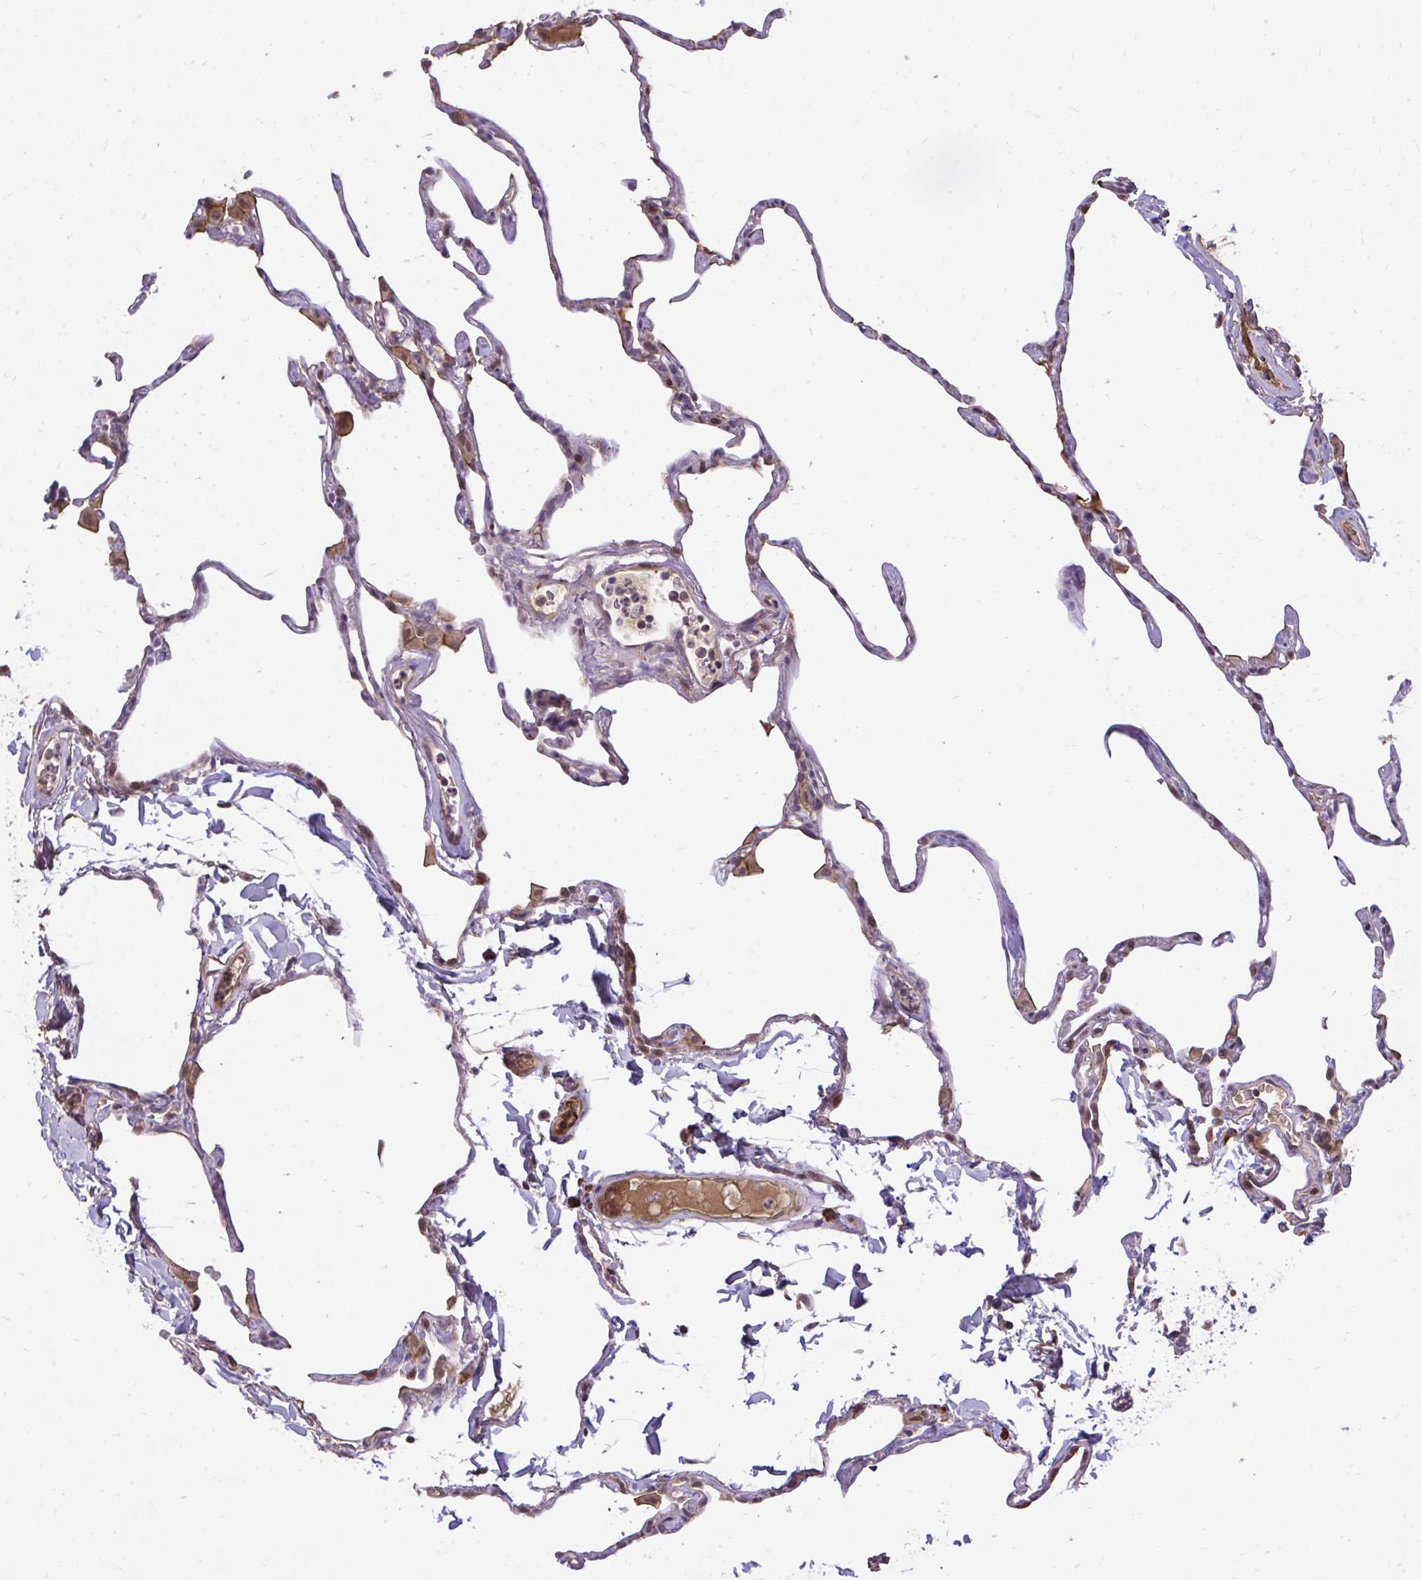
{"staining": {"intensity": "moderate", "quantity": "<25%", "location": "cytoplasmic/membranous"}, "tissue": "lung", "cell_type": "Alveolar cells", "image_type": "normal", "snomed": [{"axis": "morphology", "description": "Normal tissue, NOS"}, {"axis": "topography", "description": "Lung"}], "caption": "High-power microscopy captured an immunohistochemistry (IHC) micrograph of unremarkable lung, revealing moderate cytoplasmic/membranous expression in about <25% of alveolar cells.", "gene": "ZSCAN9", "patient": {"sex": "male", "age": 65}}